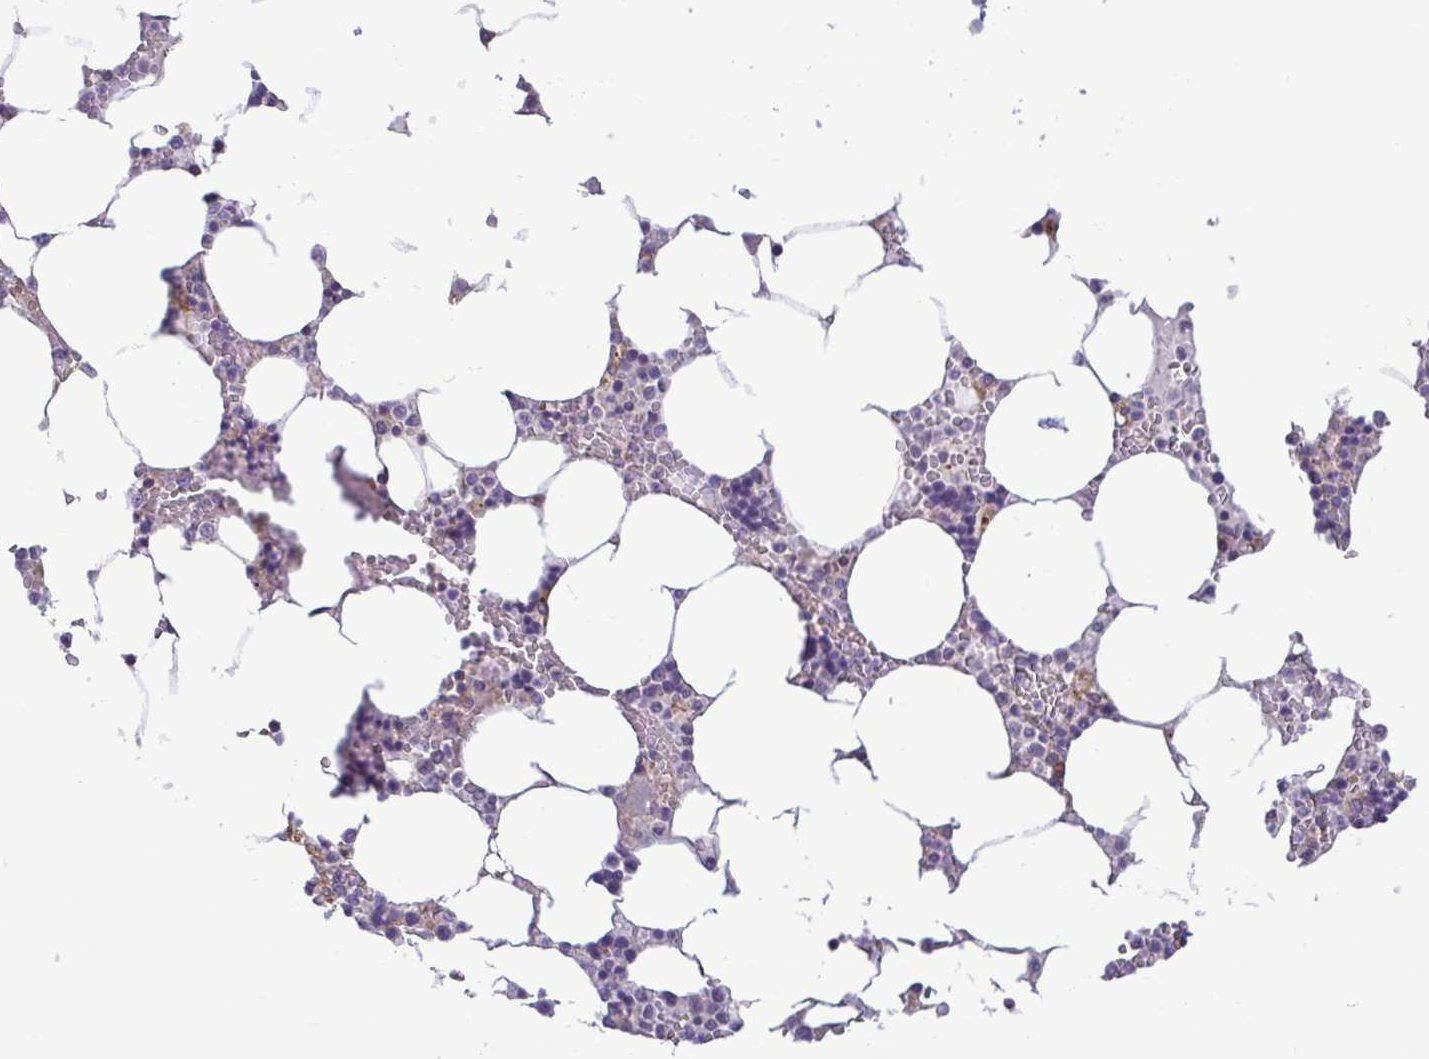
{"staining": {"intensity": "negative", "quantity": "none", "location": "none"}, "tissue": "bone marrow", "cell_type": "Hematopoietic cells", "image_type": "normal", "snomed": [{"axis": "morphology", "description": "Normal tissue, NOS"}, {"axis": "topography", "description": "Bone marrow"}], "caption": "Immunohistochemical staining of benign bone marrow displays no significant expression in hematopoietic cells. (Stains: DAB (3,3'-diaminobenzidine) immunohistochemistry with hematoxylin counter stain, Microscopy: brightfield microscopy at high magnification).", "gene": "LMF2", "patient": {"sex": "male", "age": 64}}